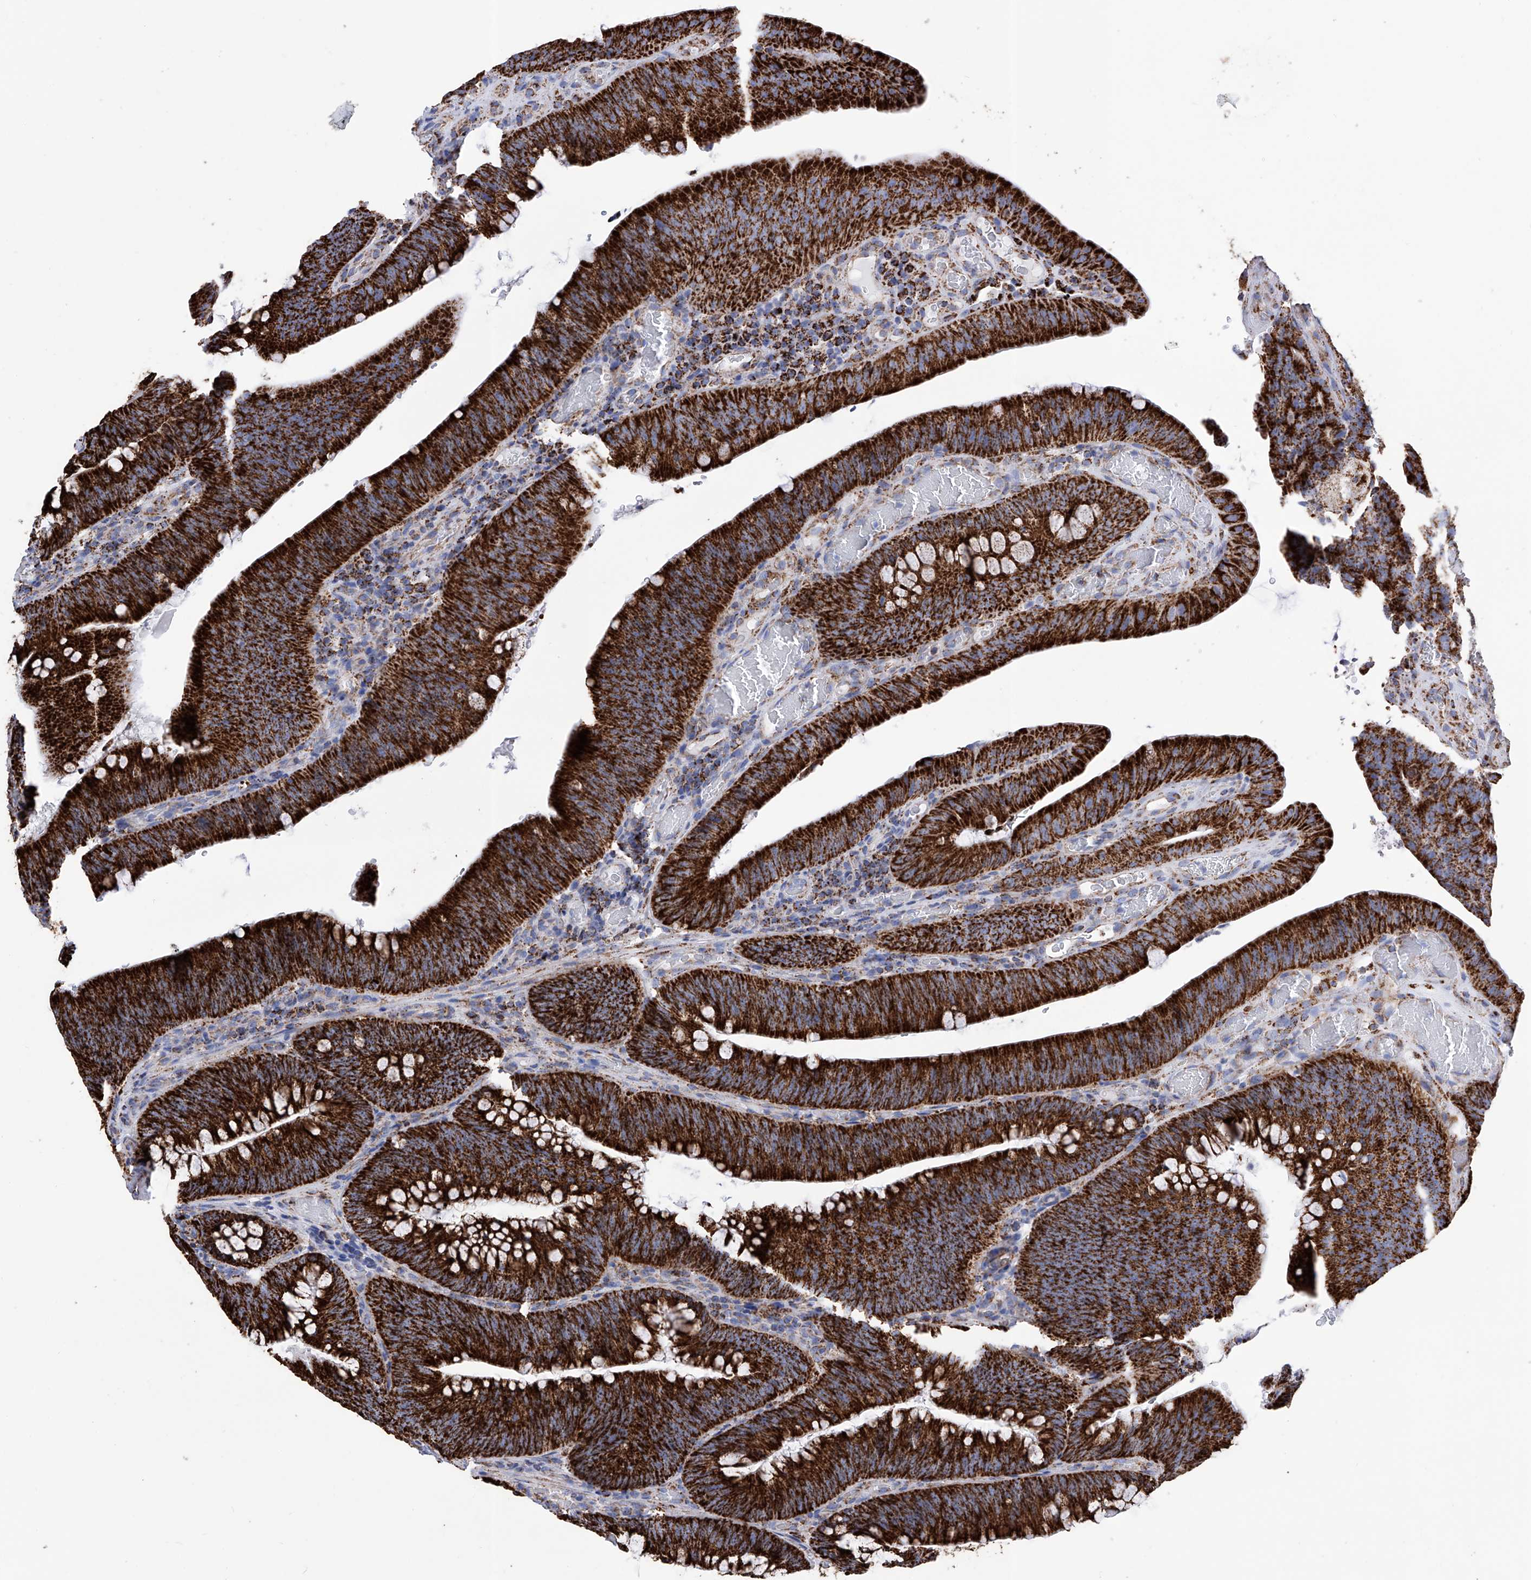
{"staining": {"intensity": "strong", "quantity": ">75%", "location": "cytoplasmic/membranous"}, "tissue": "colorectal cancer", "cell_type": "Tumor cells", "image_type": "cancer", "snomed": [{"axis": "morphology", "description": "Normal tissue, NOS"}, {"axis": "topography", "description": "Colon"}], "caption": "Colorectal cancer stained with a protein marker demonstrates strong staining in tumor cells.", "gene": "ATP5PF", "patient": {"sex": "female", "age": 82}}